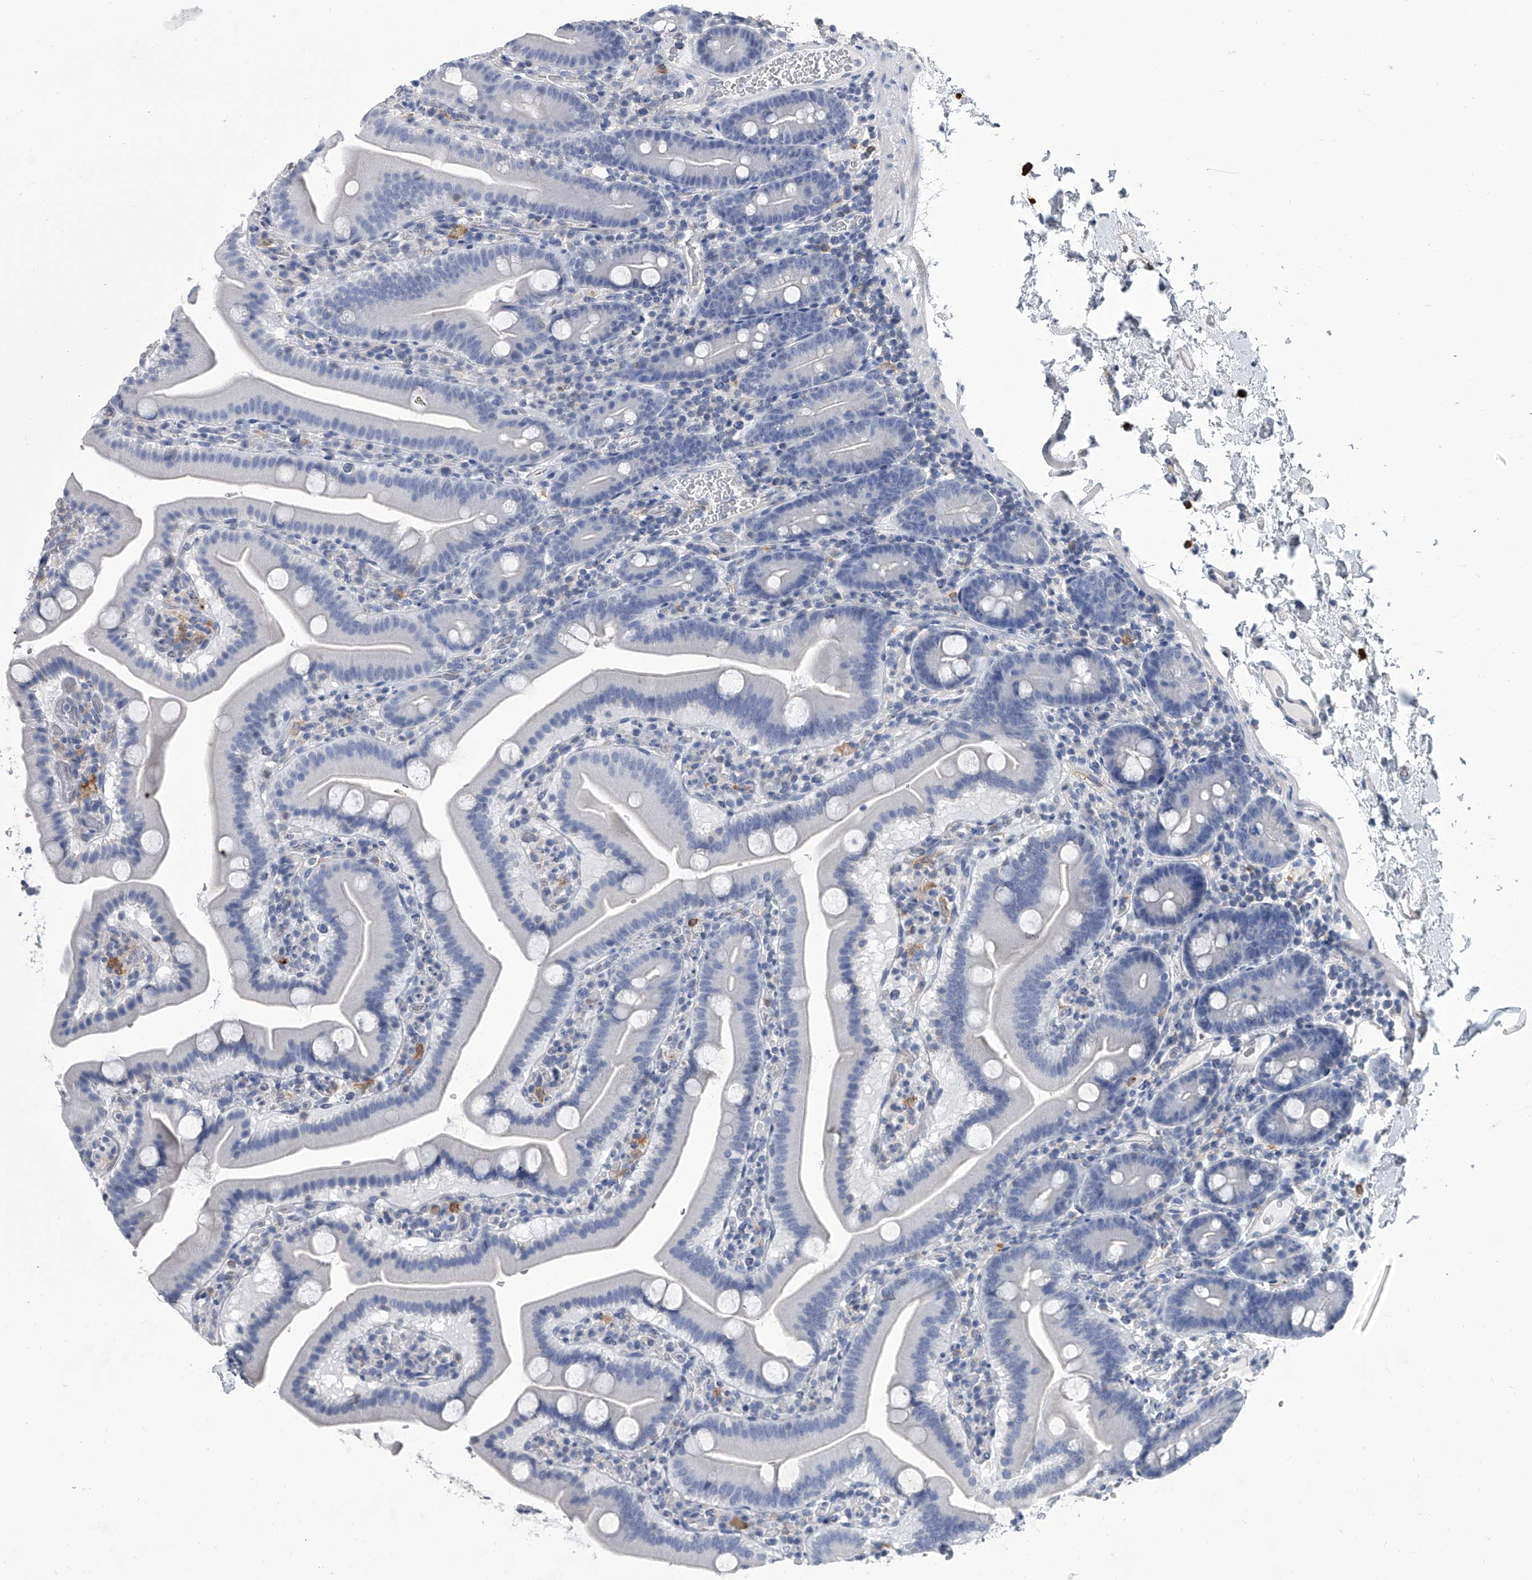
{"staining": {"intensity": "negative", "quantity": "none", "location": "none"}, "tissue": "duodenum", "cell_type": "Glandular cells", "image_type": "normal", "snomed": [{"axis": "morphology", "description": "Normal tissue, NOS"}, {"axis": "topography", "description": "Duodenum"}], "caption": "Immunohistochemistry image of unremarkable duodenum stained for a protein (brown), which demonstrates no positivity in glandular cells. (IHC, brightfield microscopy, high magnification).", "gene": "SERPINB9", "patient": {"sex": "male", "age": 55}}